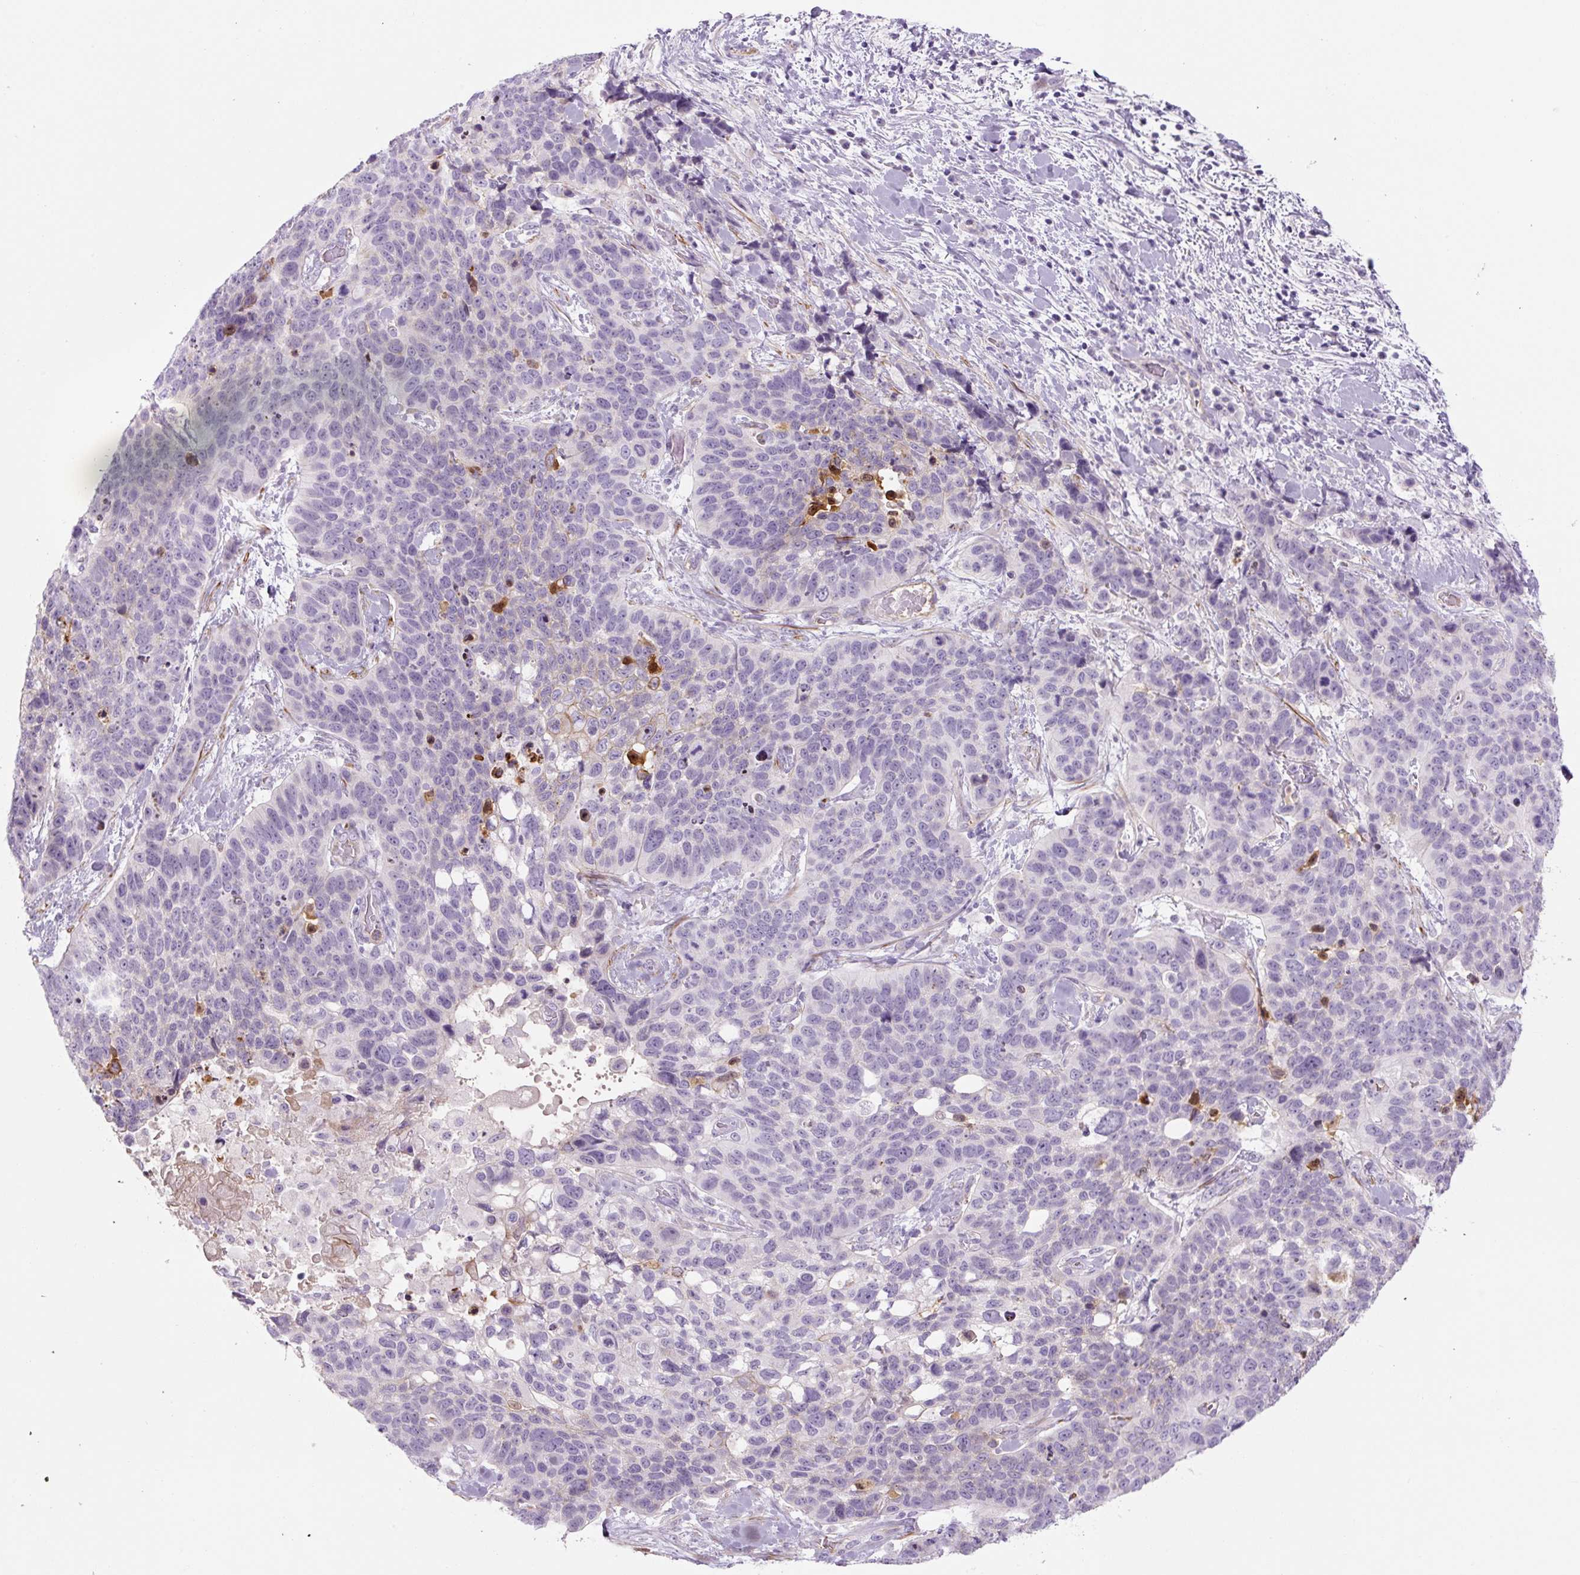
{"staining": {"intensity": "negative", "quantity": "none", "location": "none"}, "tissue": "lung cancer", "cell_type": "Tumor cells", "image_type": "cancer", "snomed": [{"axis": "morphology", "description": "Squamous cell carcinoma, NOS"}, {"axis": "topography", "description": "Lung"}], "caption": "Immunohistochemistry (IHC) micrograph of neoplastic tissue: human lung squamous cell carcinoma stained with DAB (3,3'-diaminobenzidine) reveals no significant protein expression in tumor cells.", "gene": "PRM1", "patient": {"sex": "male", "age": 62}}